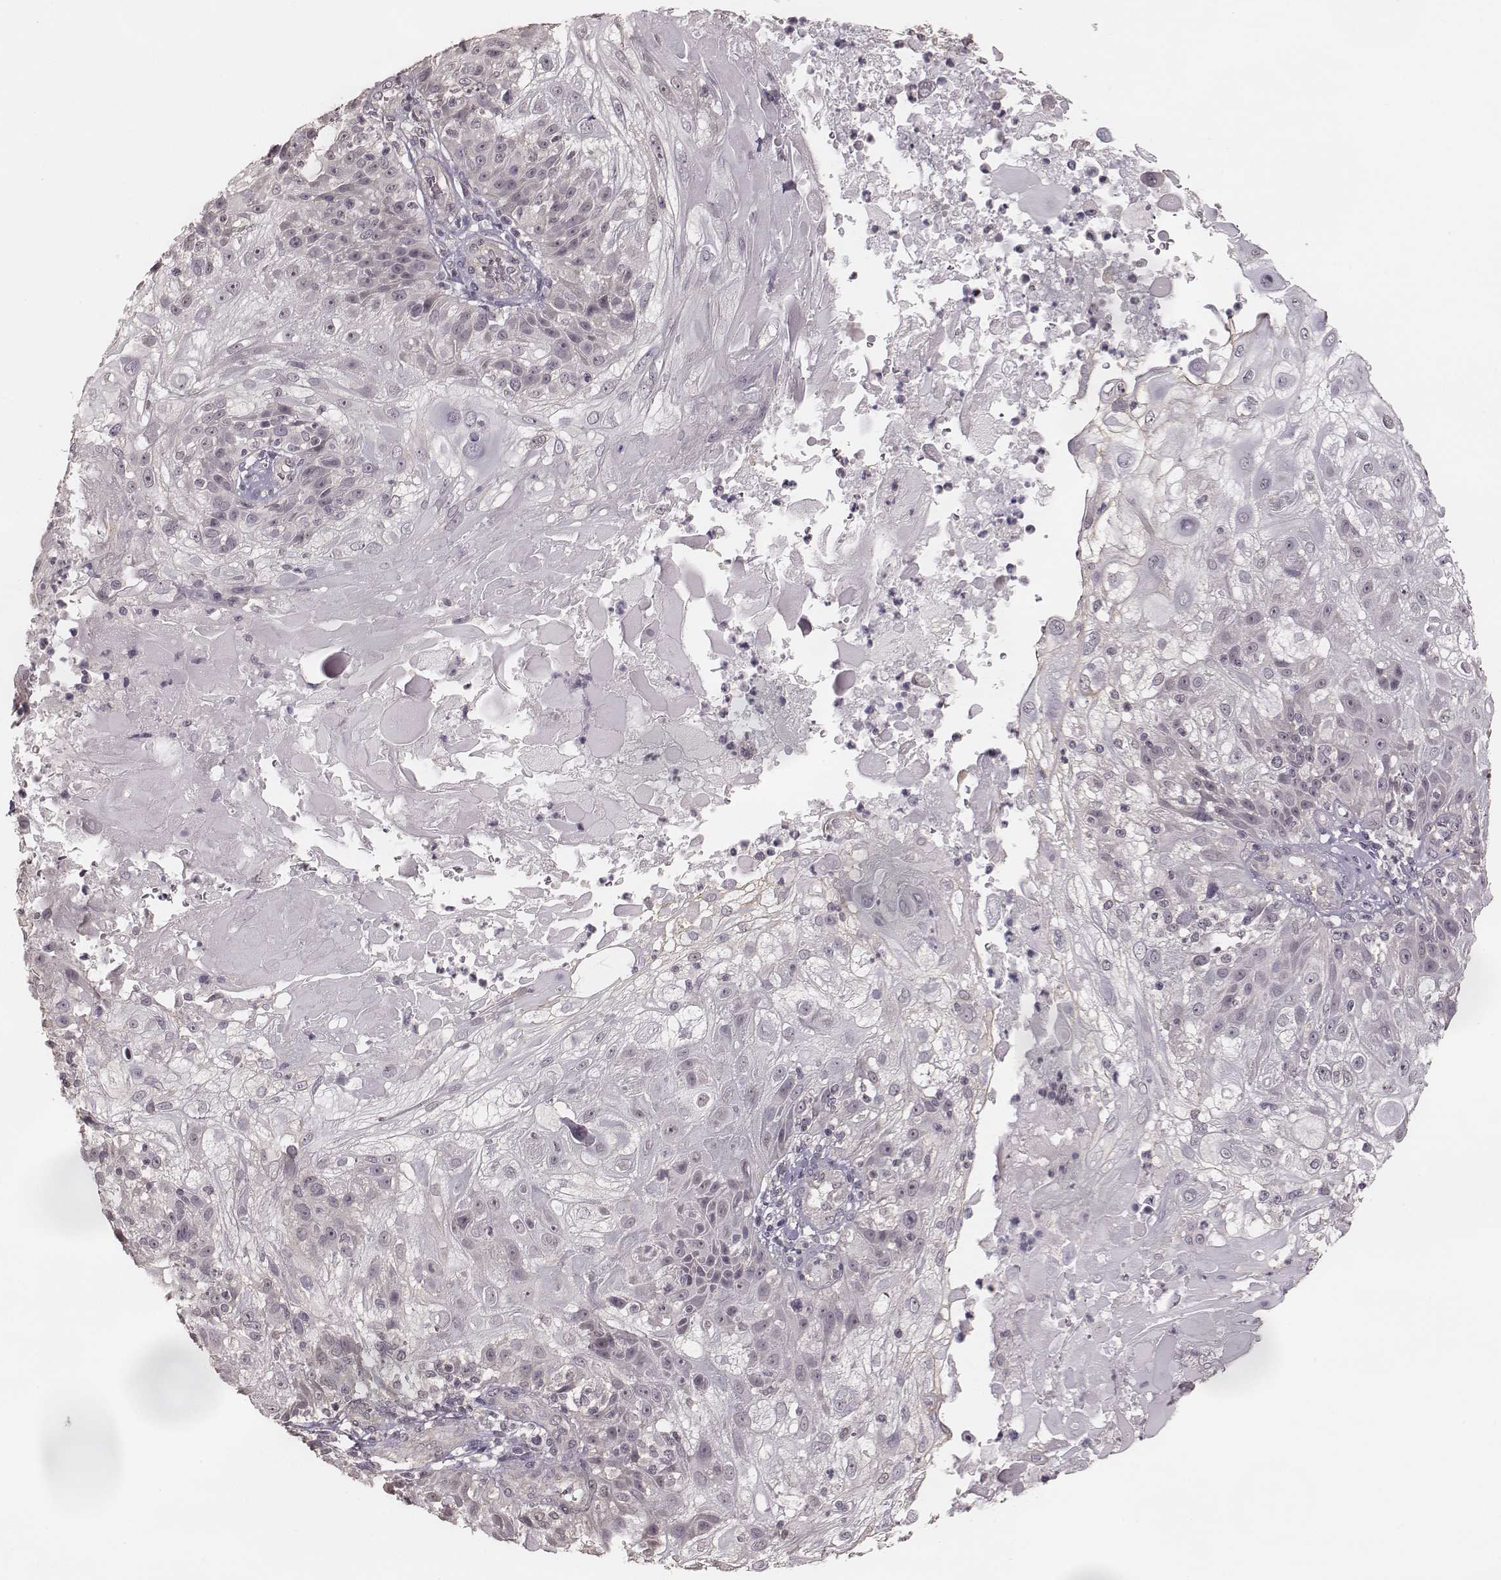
{"staining": {"intensity": "negative", "quantity": "none", "location": "none"}, "tissue": "skin cancer", "cell_type": "Tumor cells", "image_type": "cancer", "snomed": [{"axis": "morphology", "description": "Normal tissue, NOS"}, {"axis": "morphology", "description": "Squamous cell carcinoma, NOS"}, {"axis": "topography", "description": "Skin"}], "caption": "Skin cancer (squamous cell carcinoma) stained for a protein using immunohistochemistry reveals no expression tumor cells.", "gene": "LY6K", "patient": {"sex": "female", "age": 83}}